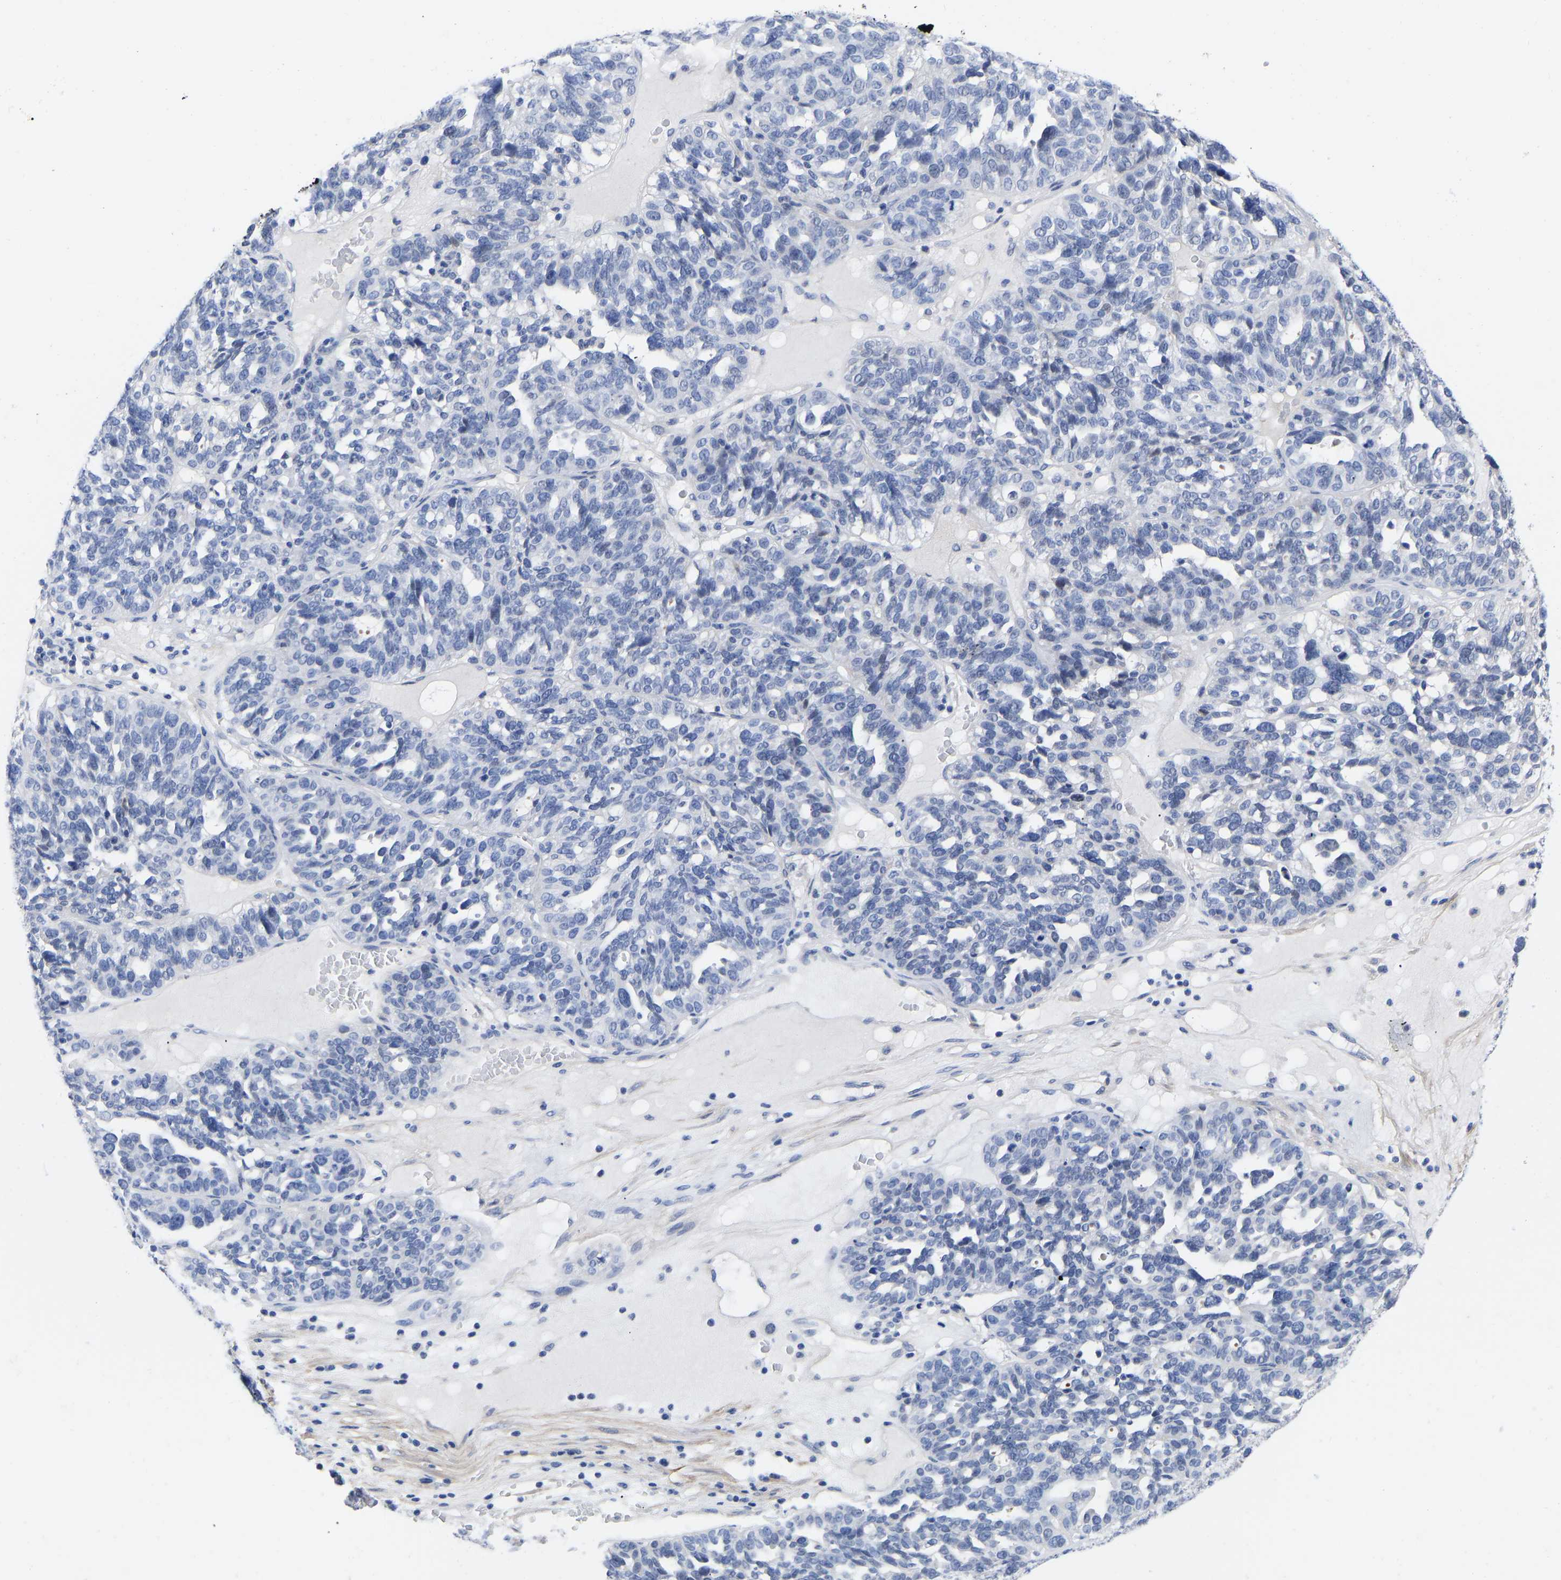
{"staining": {"intensity": "negative", "quantity": "none", "location": "none"}, "tissue": "ovarian cancer", "cell_type": "Tumor cells", "image_type": "cancer", "snomed": [{"axis": "morphology", "description": "Cystadenocarcinoma, serous, NOS"}, {"axis": "topography", "description": "Ovary"}], "caption": "High magnification brightfield microscopy of ovarian serous cystadenocarcinoma stained with DAB (3,3'-diaminobenzidine) (brown) and counterstained with hematoxylin (blue): tumor cells show no significant staining. Brightfield microscopy of immunohistochemistry stained with DAB (3,3'-diaminobenzidine) (brown) and hematoxylin (blue), captured at high magnification.", "gene": "GPA33", "patient": {"sex": "female", "age": 59}}